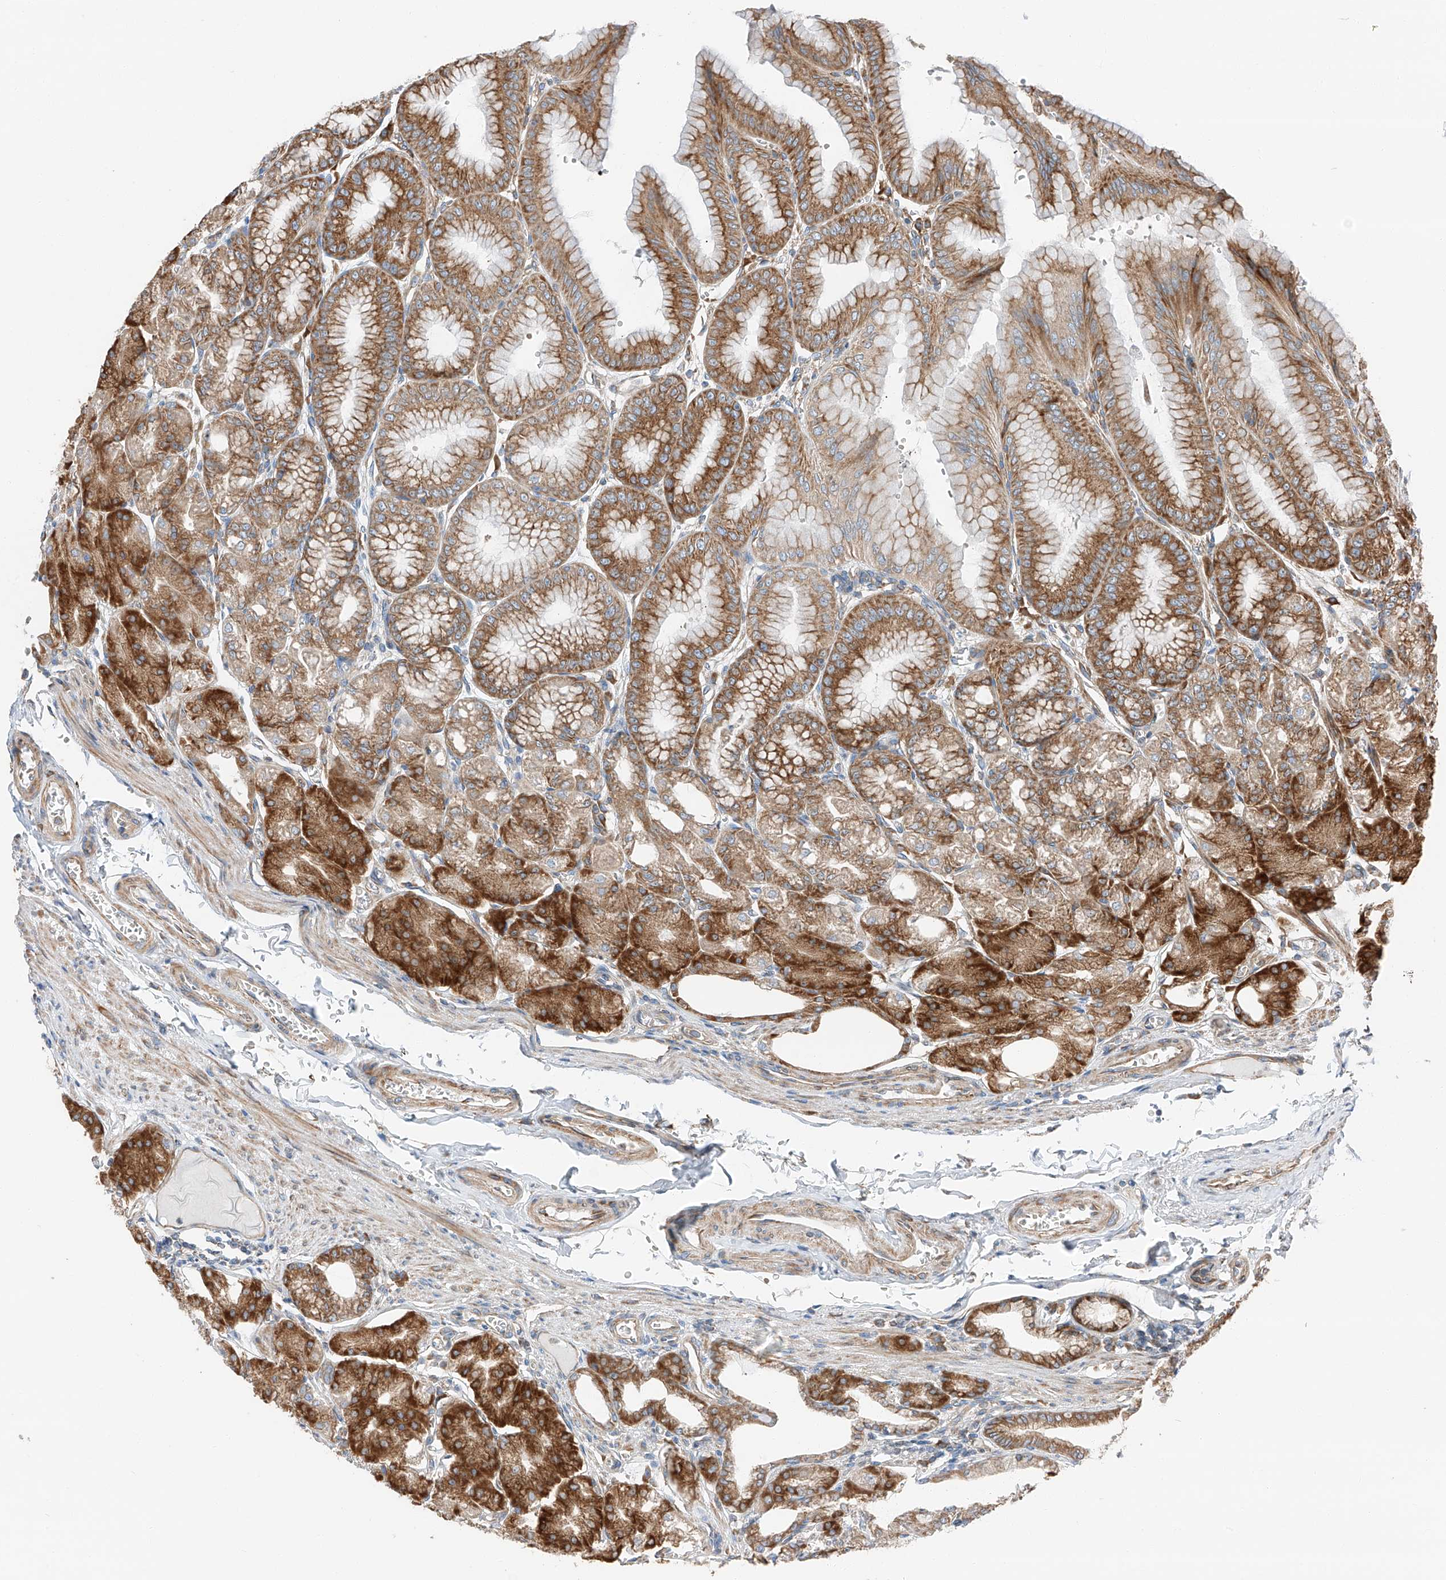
{"staining": {"intensity": "moderate", "quantity": ">75%", "location": "cytoplasmic/membranous"}, "tissue": "stomach", "cell_type": "Glandular cells", "image_type": "normal", "snomed": [{"axis": "morphology", "description": "Normal tissue, NOS"}, {"axis": "topography", "description": "Stomach, lower"}], "caption": "The photomicrograph displays a brown stain indicating the presence of a protein in the cytoplasmic/membranous of glandular cells in stomach.", "gene": "ZC3H15", "patient": {"sex": "male", "age": 71}}